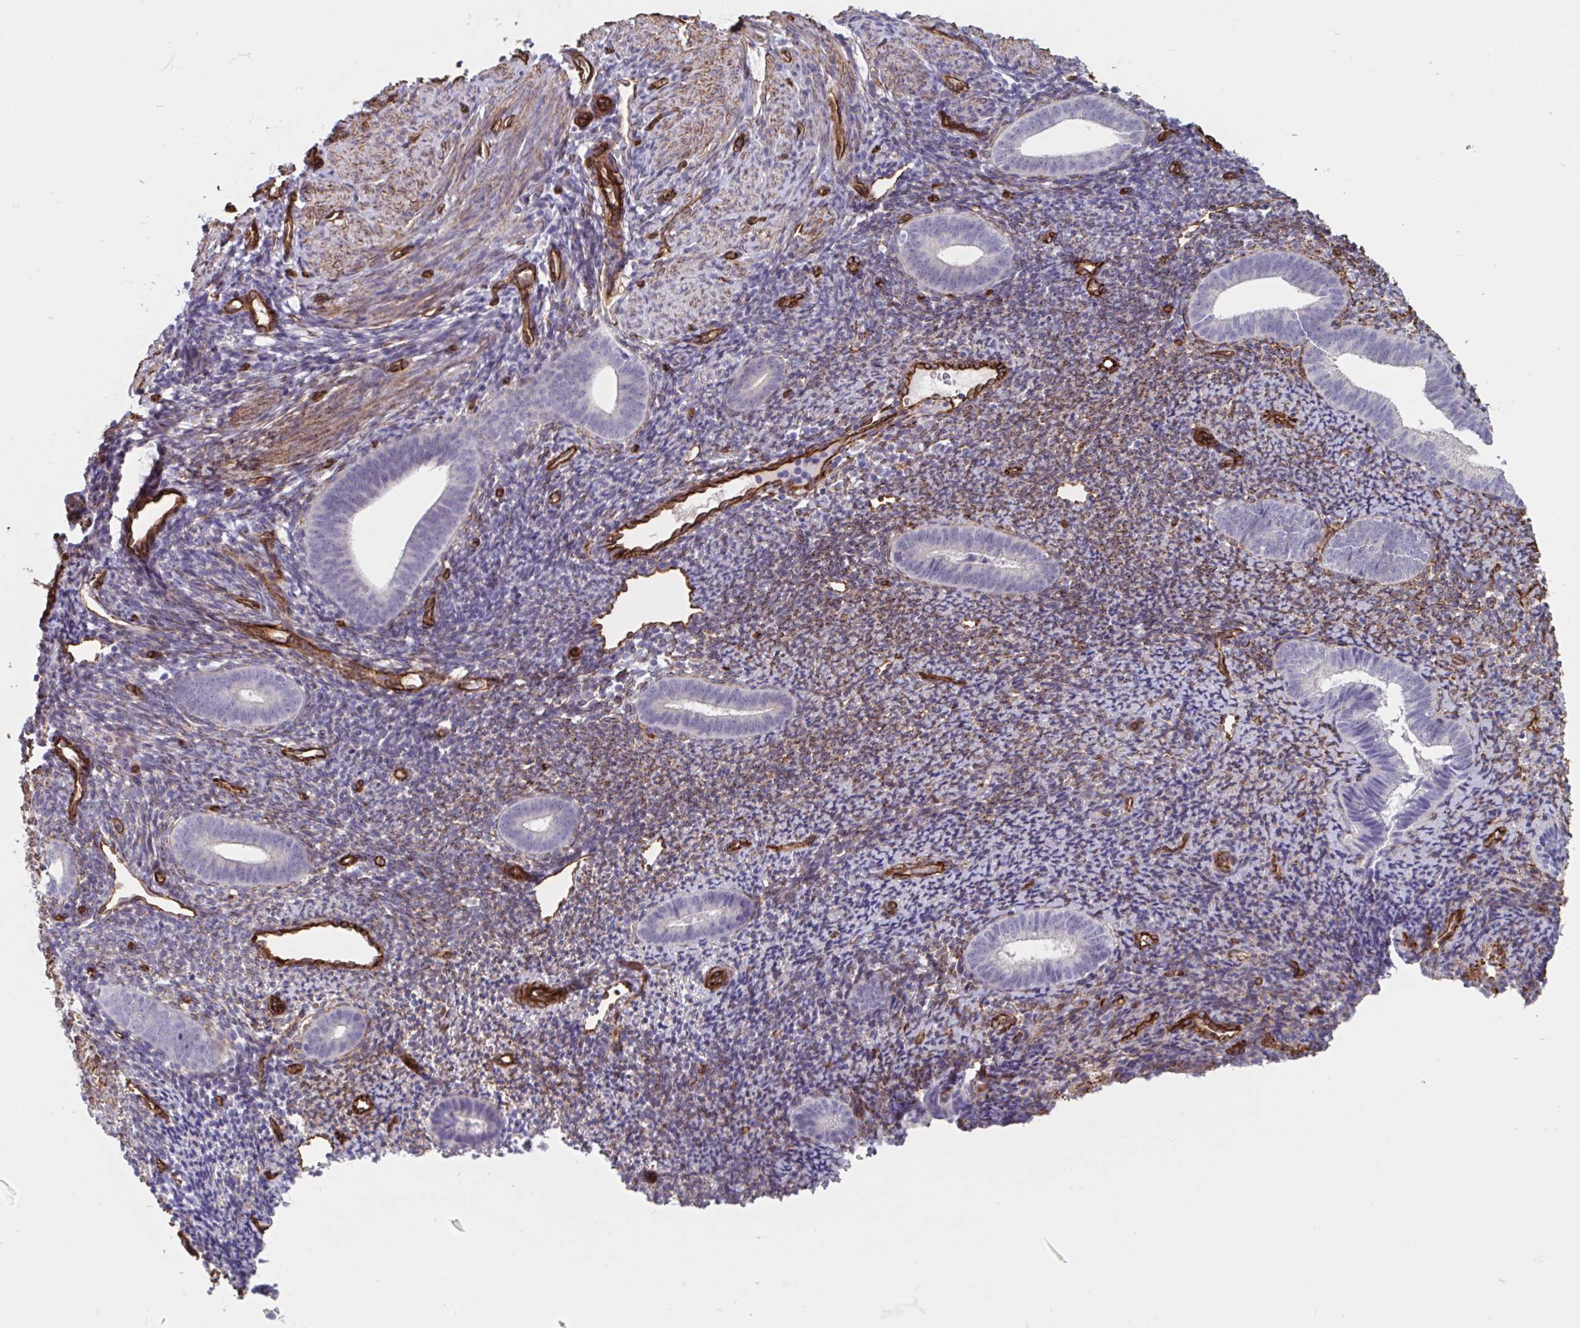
{"staining": {"intensity": "moderate", "quantity": "<25%", "location": "cytoplasmic/membranous"}, "tissue": "endometrium", "cell_type": "Cells in endometrial stroma", "image_type": "normal", "snomed": [{"axis": "morphology", "description": "Normal tissue, NOS"}, {"axis": "topography", "description": "Endometrium"}], "caption": "Unremarkable endometrium was stained to show a protein in brown. There is low levels of moderate cytoplasmic/membranous expression in about <25% of cells in endometrial stroma. (DAB IHC with brightfield microscopy, high magnification).", "gene": "CITED4", "patient": {"sex": "female", "age": 39}}